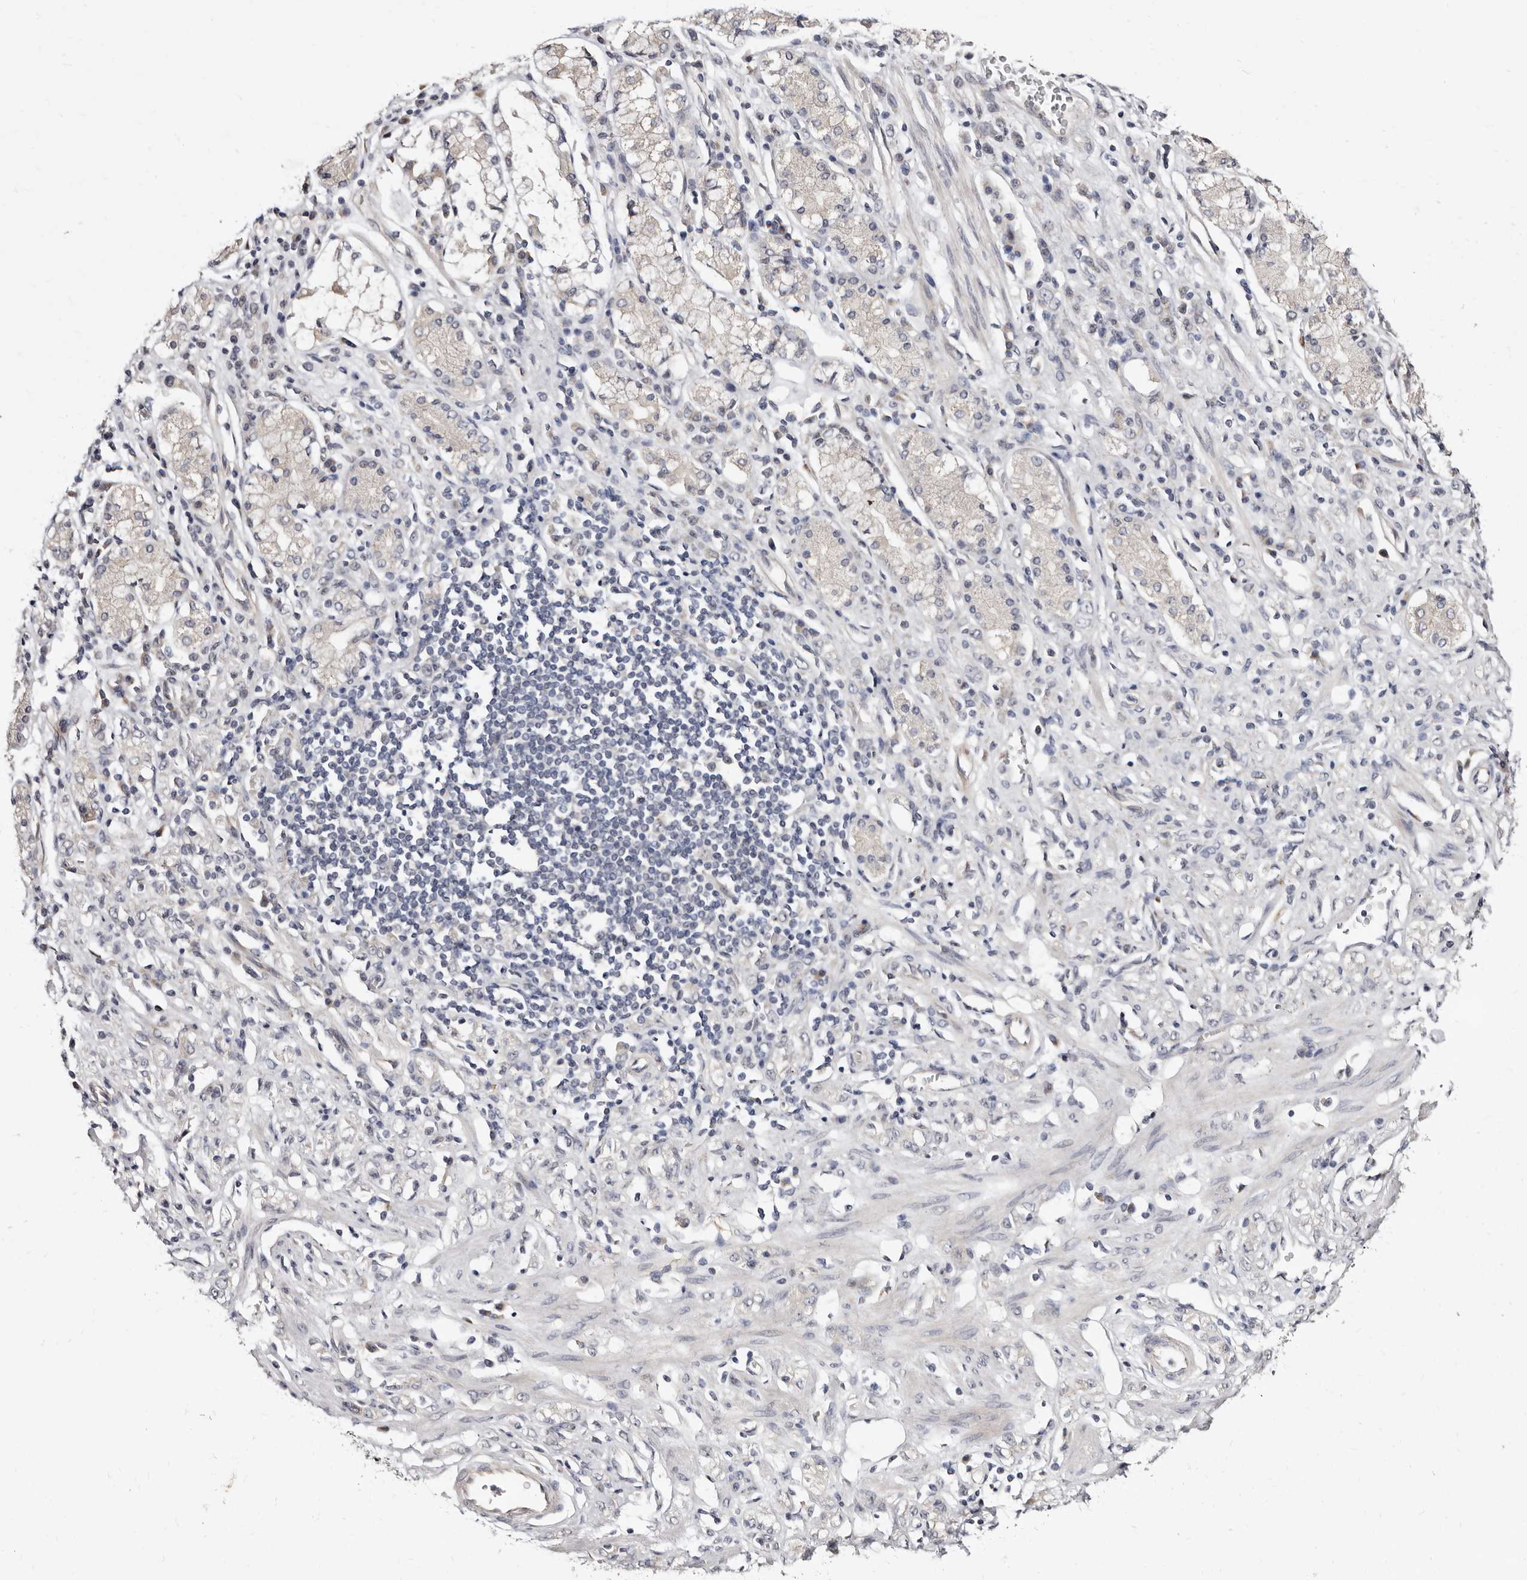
{"staining": {"intensity": "negative", "quantity": "none", "location": "none"}, "tissue": "stomach cancer", "cell_type": "Tumor cells", "image_type": "cancer", "snomed": [{"axis": "morphology", "description": "Normal tissue, NOS"}, {"axis": "morphology", "description": "Adenocarcinoma, NOS"}, {"axis": "topography", "description": "Stomach"}], "caption": "The immunohistochemistry (IHC) photomicrograph has no significant positivity in tumor cells of stomach cancer tissue.", "gene": "KLHL4", "patient": {"sex": "male", "age": 82}}